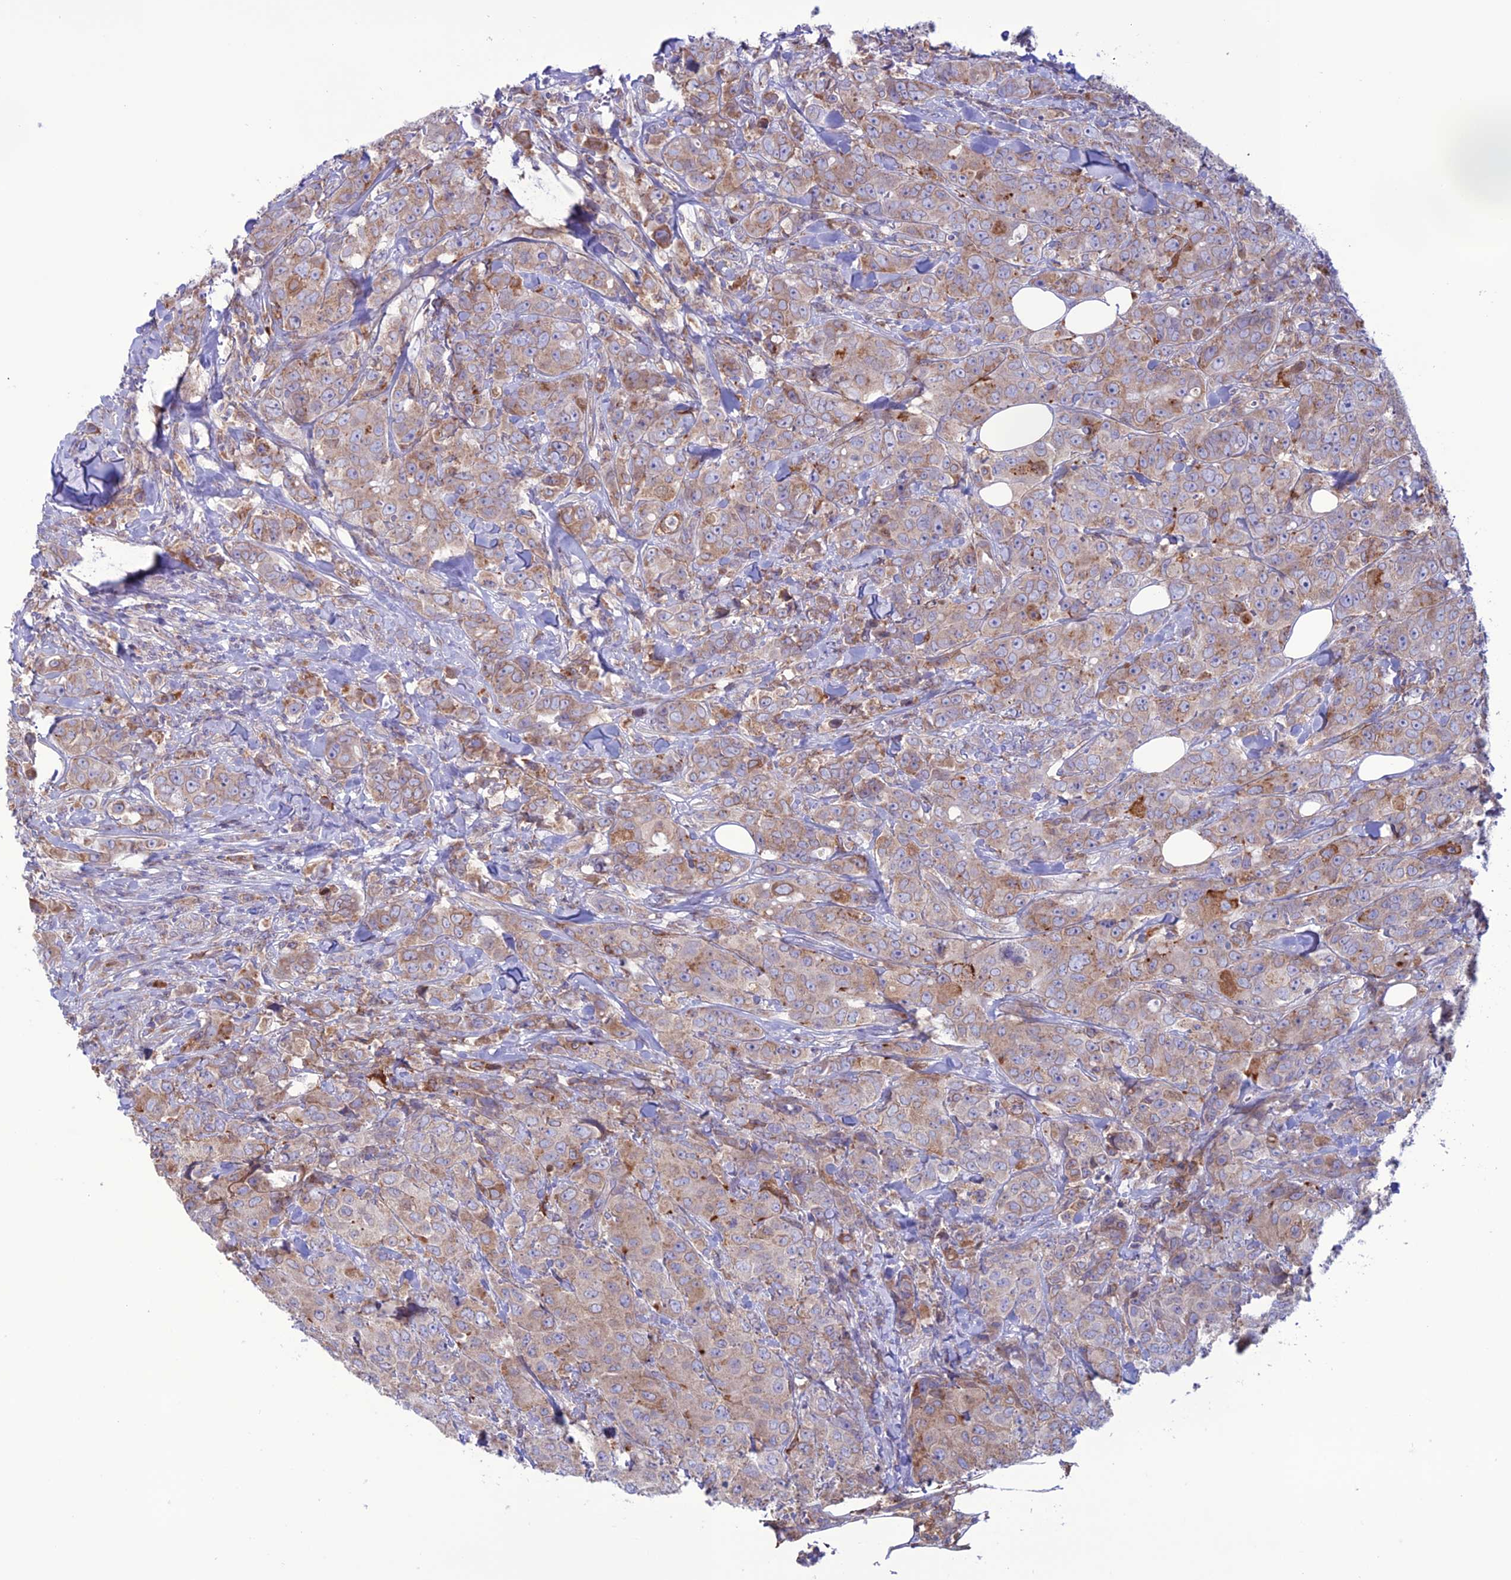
{"staining": {"intensity": "moderate", "quantity": "25%-75%", "location": "cytoplasmic/membranous"}, "tissue": "breast cancer", "cell_type": "Tumor cells", "image_type": "cancer", "snomed": [{"axis": "morphology", "description": "Duct carcinoma"}, {"axis": "topography", "description": "Breast"}], "caption": "Human breast cancer (infiltrating ductal carcinoma) stained with a protein marker shows moderate staining in tumor cells.", "gene": "CLCN7", "patient": {"sex": "female", "age": 43}}